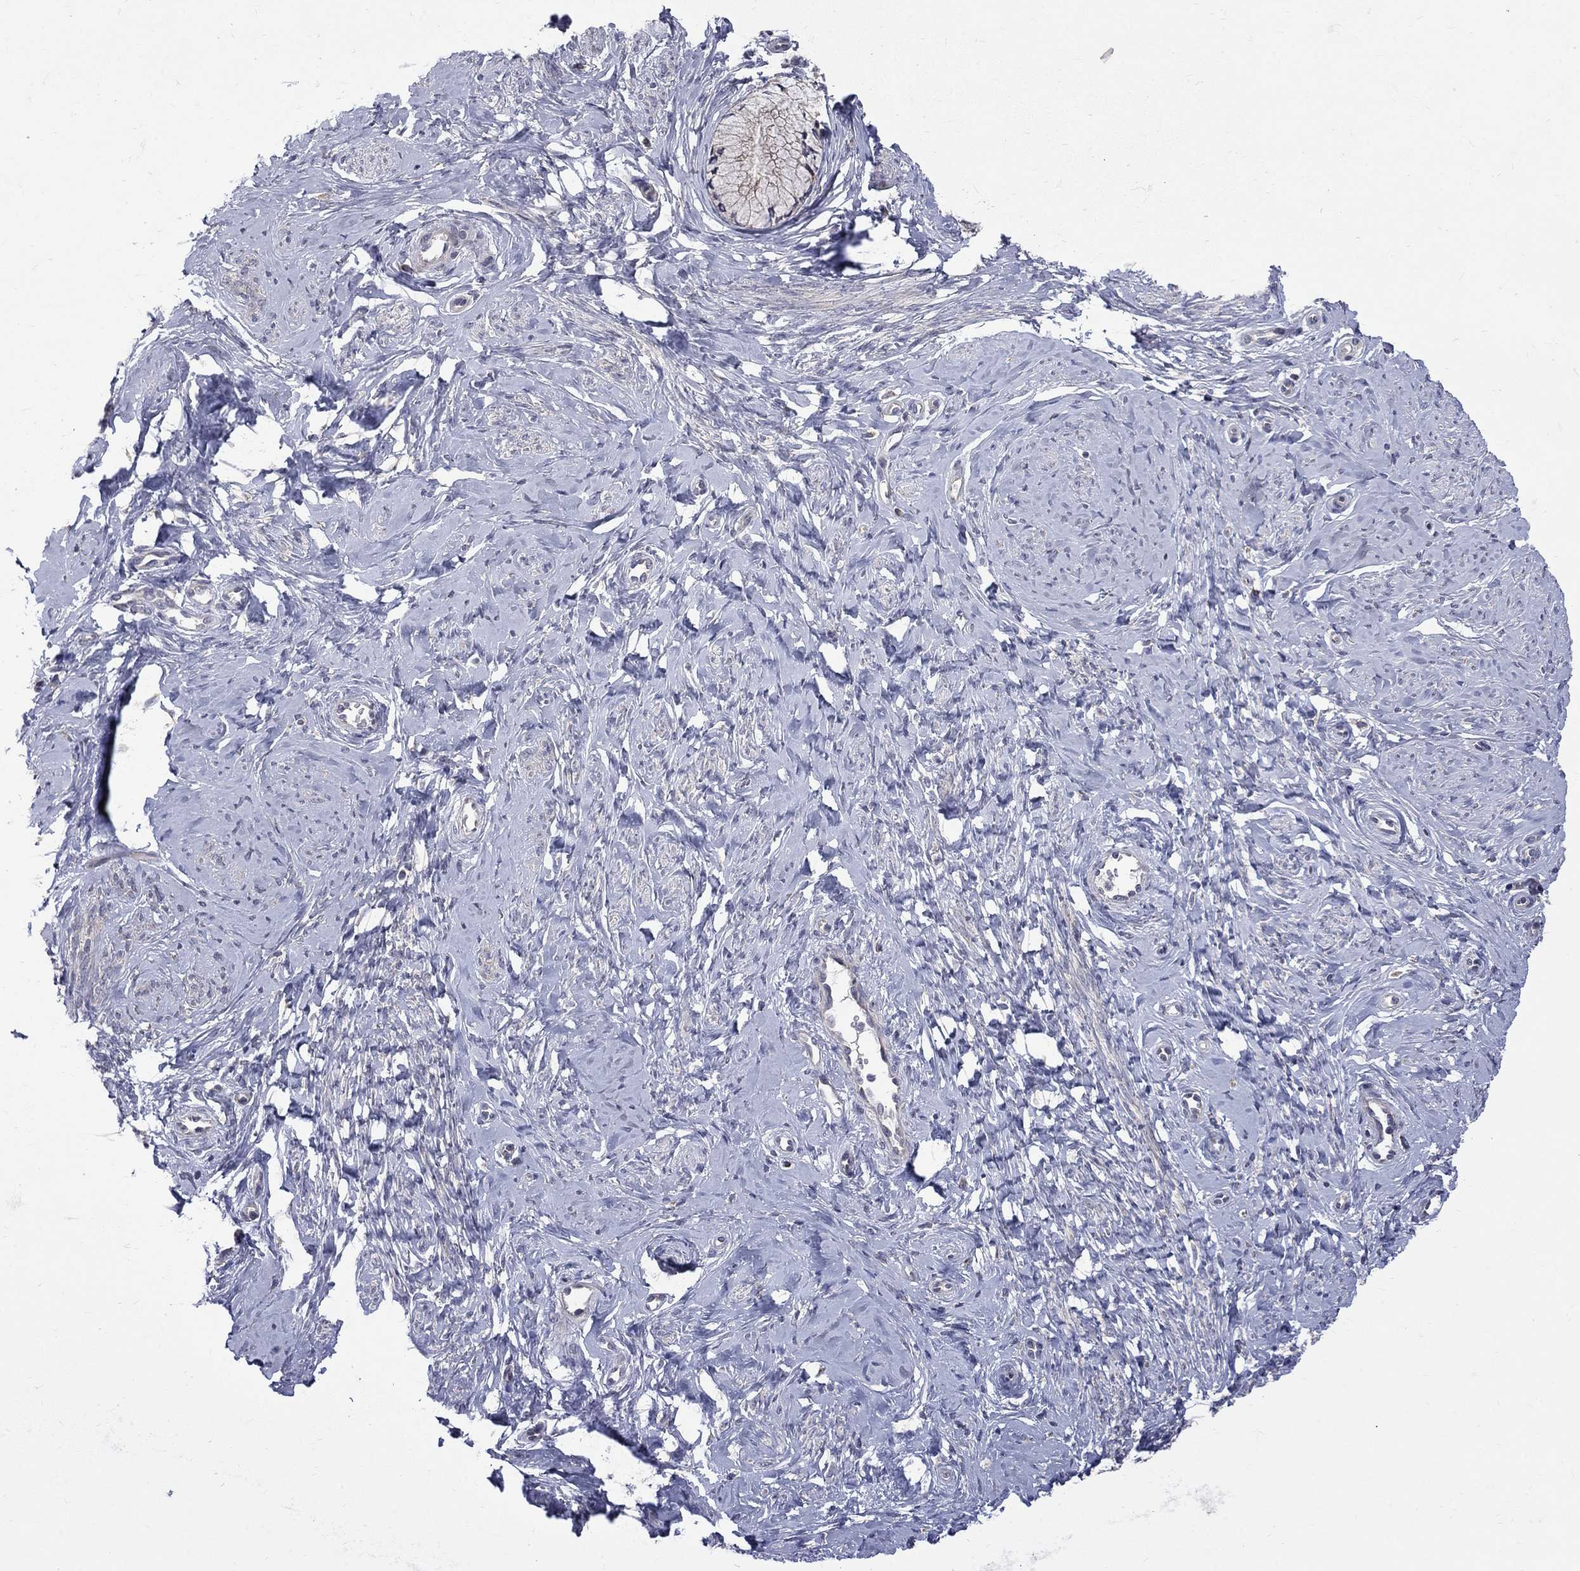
{"staining": {"intensity": "negative", "quantity": "none", "location": "none"}, "tissue": "cervix", "cell_type": "Glandular cells", "image_type": "normal", "snomed": [{"axis": "morphology", "description": "Normal tissue, NOS"}, {"axis": "topography", "description": "Cervix"}], "caption": "Immunohistochemistry (IHC) micrograph of normal cervix: cervix stained with DAB (3,3'-diaminobenzidine) shows no significant protein expression in glandular cells.", "gene": "SH2B1", "patient": {"sex": "female", "age": 37}}